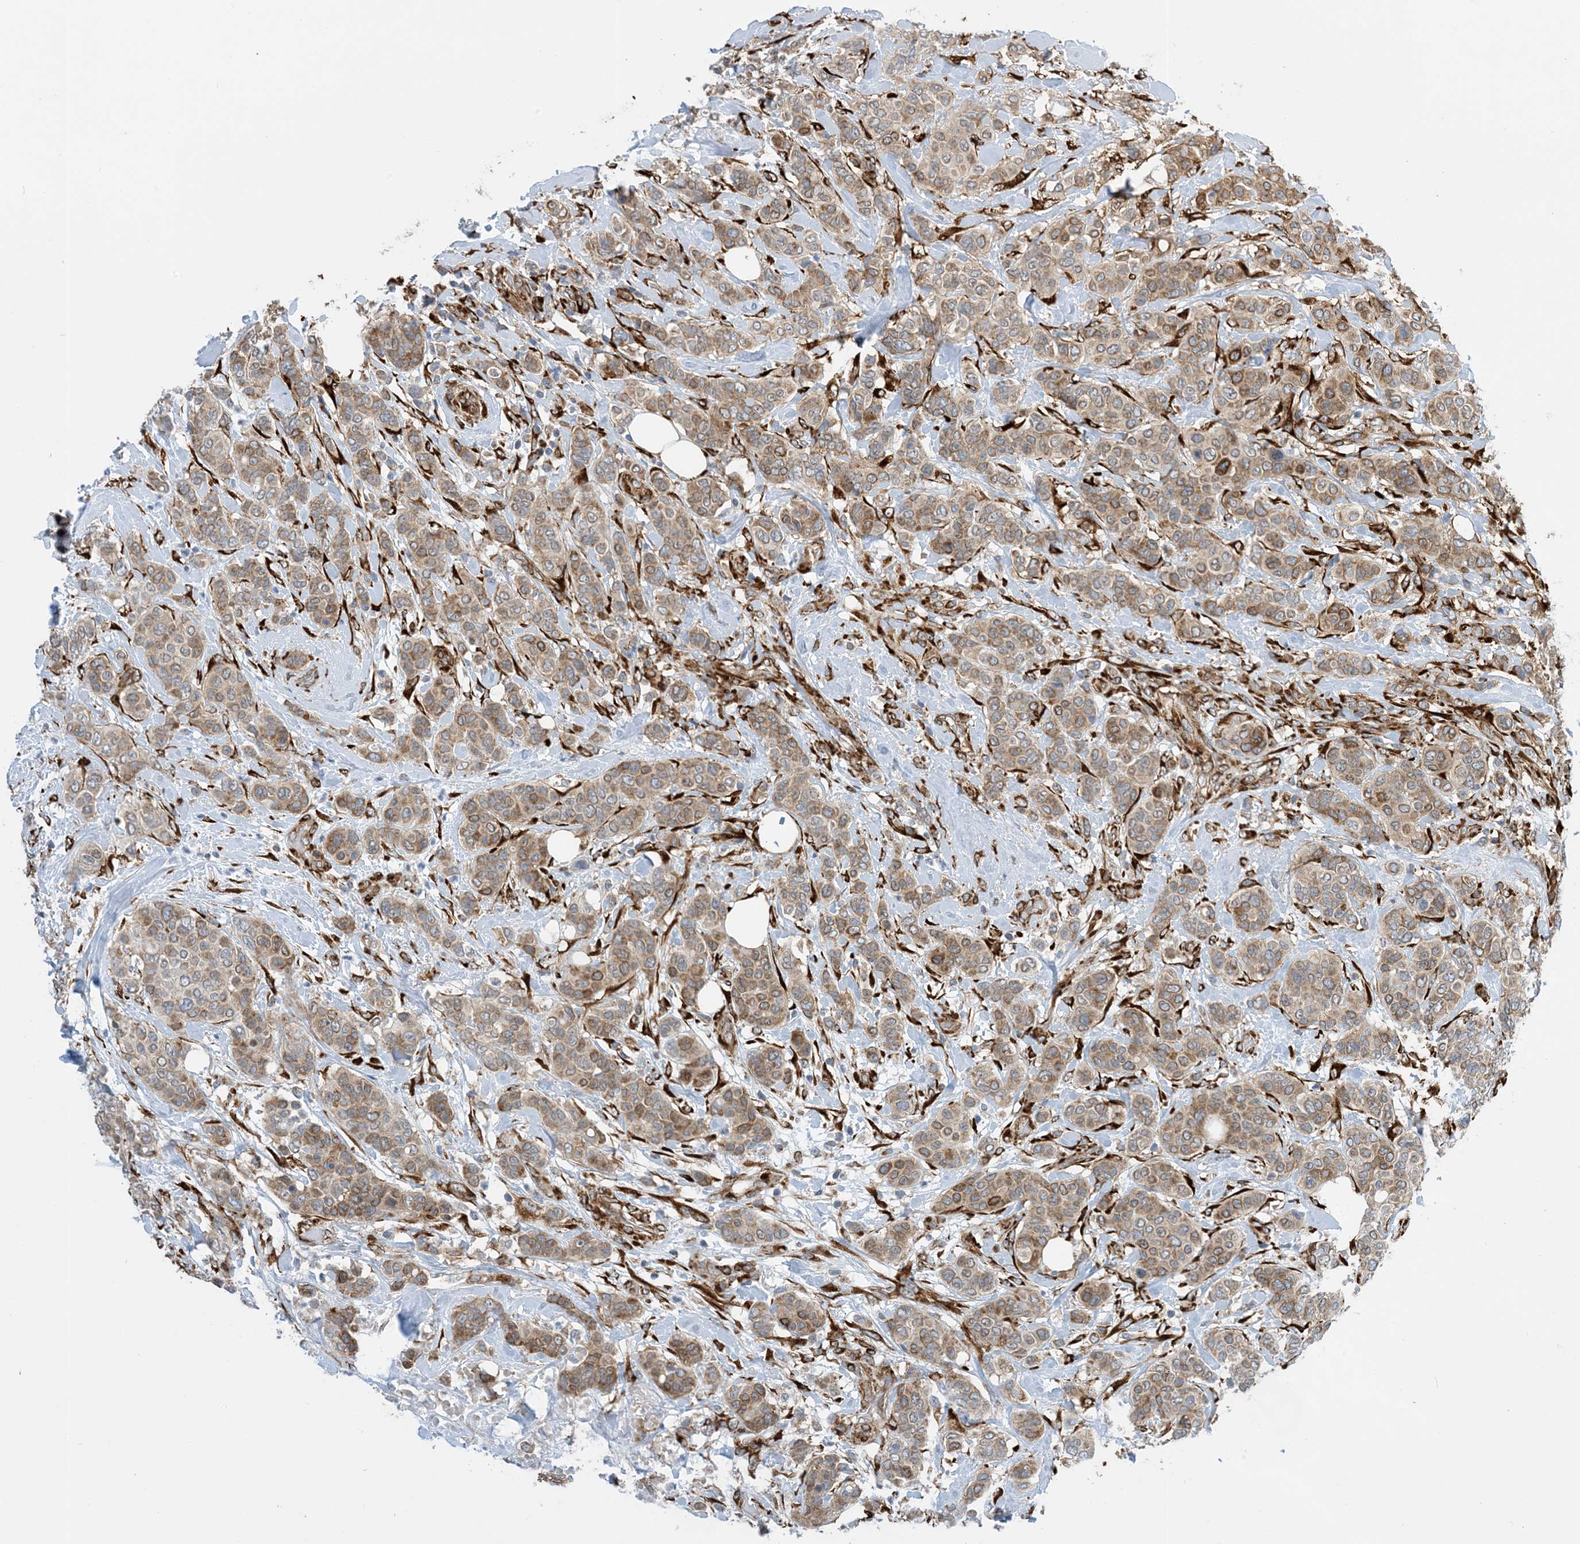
{"staining": {"intensity": "weak", "quantity": ">75%", "location": "cytoplasmic/membranous"}, "tissue": "breast cancer", "cell_type": "Tumor cells", "image_type": "cancer", "snomed": [{"axis": "morphology", "description": "Lobular carcinoma"}, {"axis": "topography", "description": "Breast"}], "caption": "Immunohistochemistry of human breast cancer (lobular carcinoma) displays low levels of weak cytoplasmic/membranous positivity in approximately >75% of tumor cells.", "gene": "ZBTB45", "patient": {"sex": "female", "age": 51}}